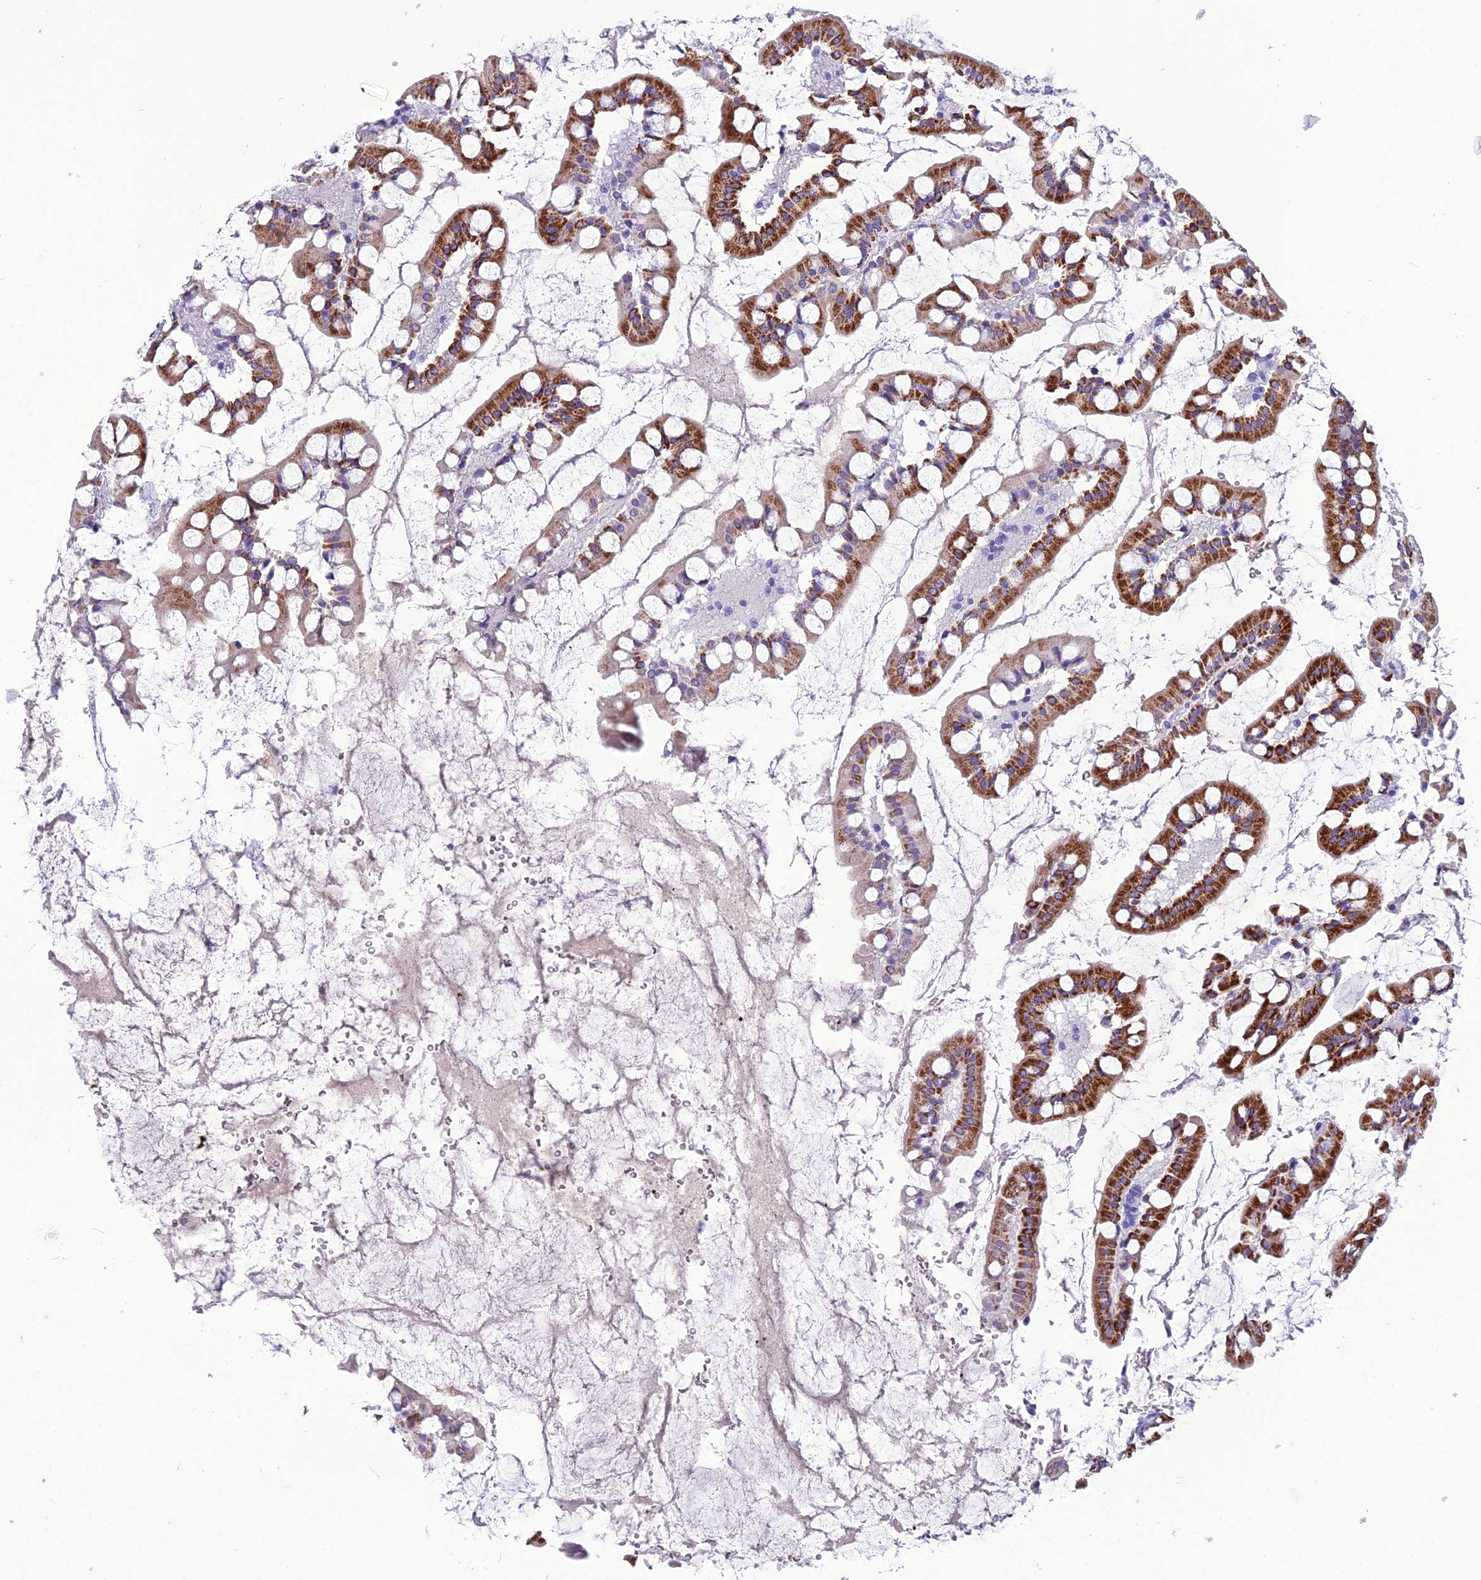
{"staining": {"intensity": "strong", "quantity": "25%-75%", "location": "cytoplasmic/membranous"}, "tissue": "small intestine", "cell_type": "Glandular cells", "image_type": "normal", "snomed": [{"axis": "morphology", "description": "Normal tissue, NOS"}, {"axis": "topography", "description": "Small intestine"}], "caption": "A brown stain shows strong cytoplasmic/membranous staining of a protein in glandular cells of benign human small intestine.", "gene": "TRAM1L1", "patient": {"sex": "male", "age": 52}}